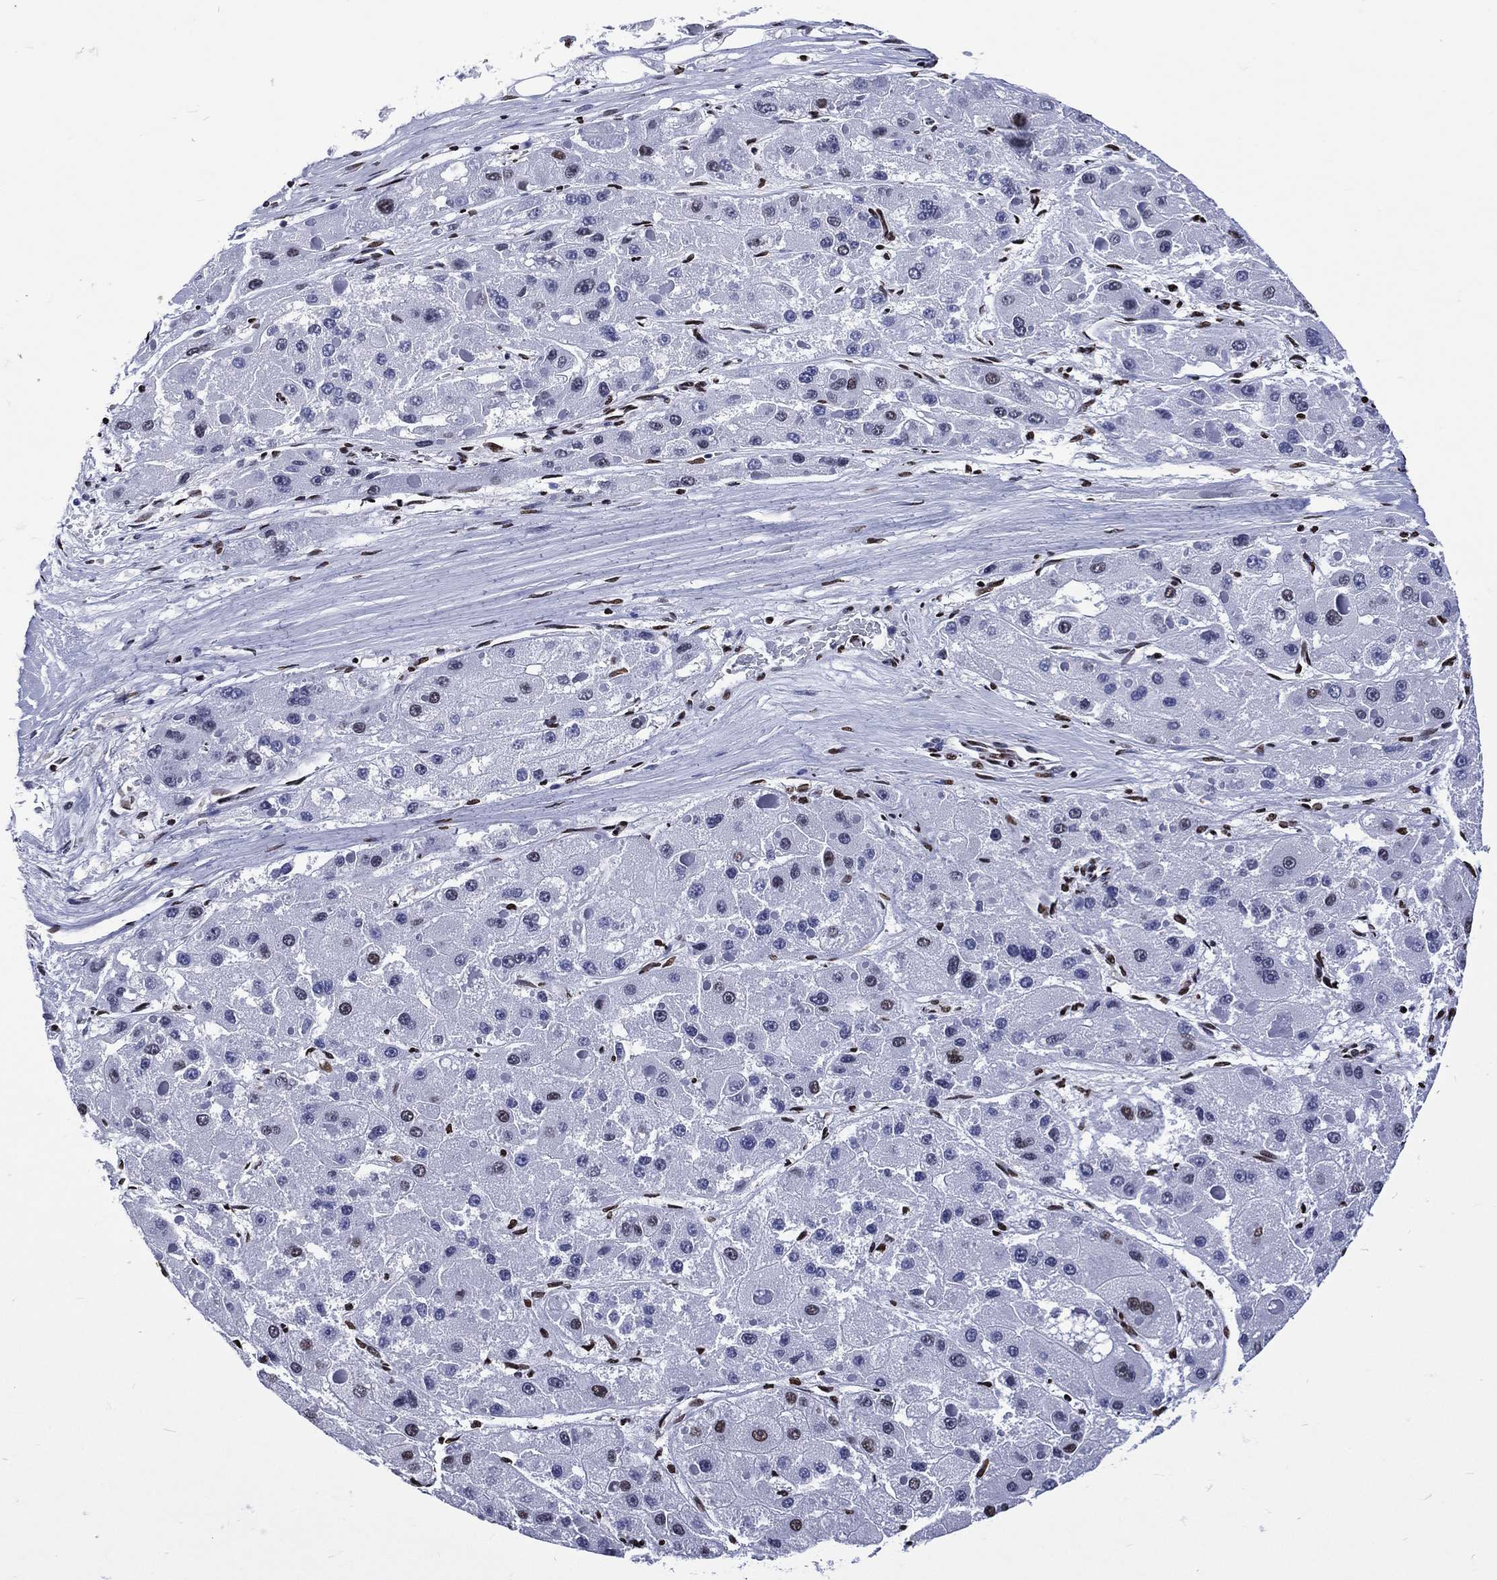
{"staining": {"intensity": "negative", "quantity": "none", "location": "none"}, "tissue": "liver cancer", "cell_type": "Tumor cells", "image_type": "cancer", "snomed": [{"axis": "morphology", "description": "Carcinoma, Hepatocellular, NOS"}, {"axis": "topography", "description": "Liver"}], "caption": "Photomicrograph shows no significant protein positivity in tumor cells of liver hepatocellular carcinoma. The staining is performed using DAB (3,3'-diaminobenzidine) brown chromogen with nuclei counter-stained in using hematoxylin.", "gene": "RETREG2", "patient": {"sex": "female", "age": 73}}